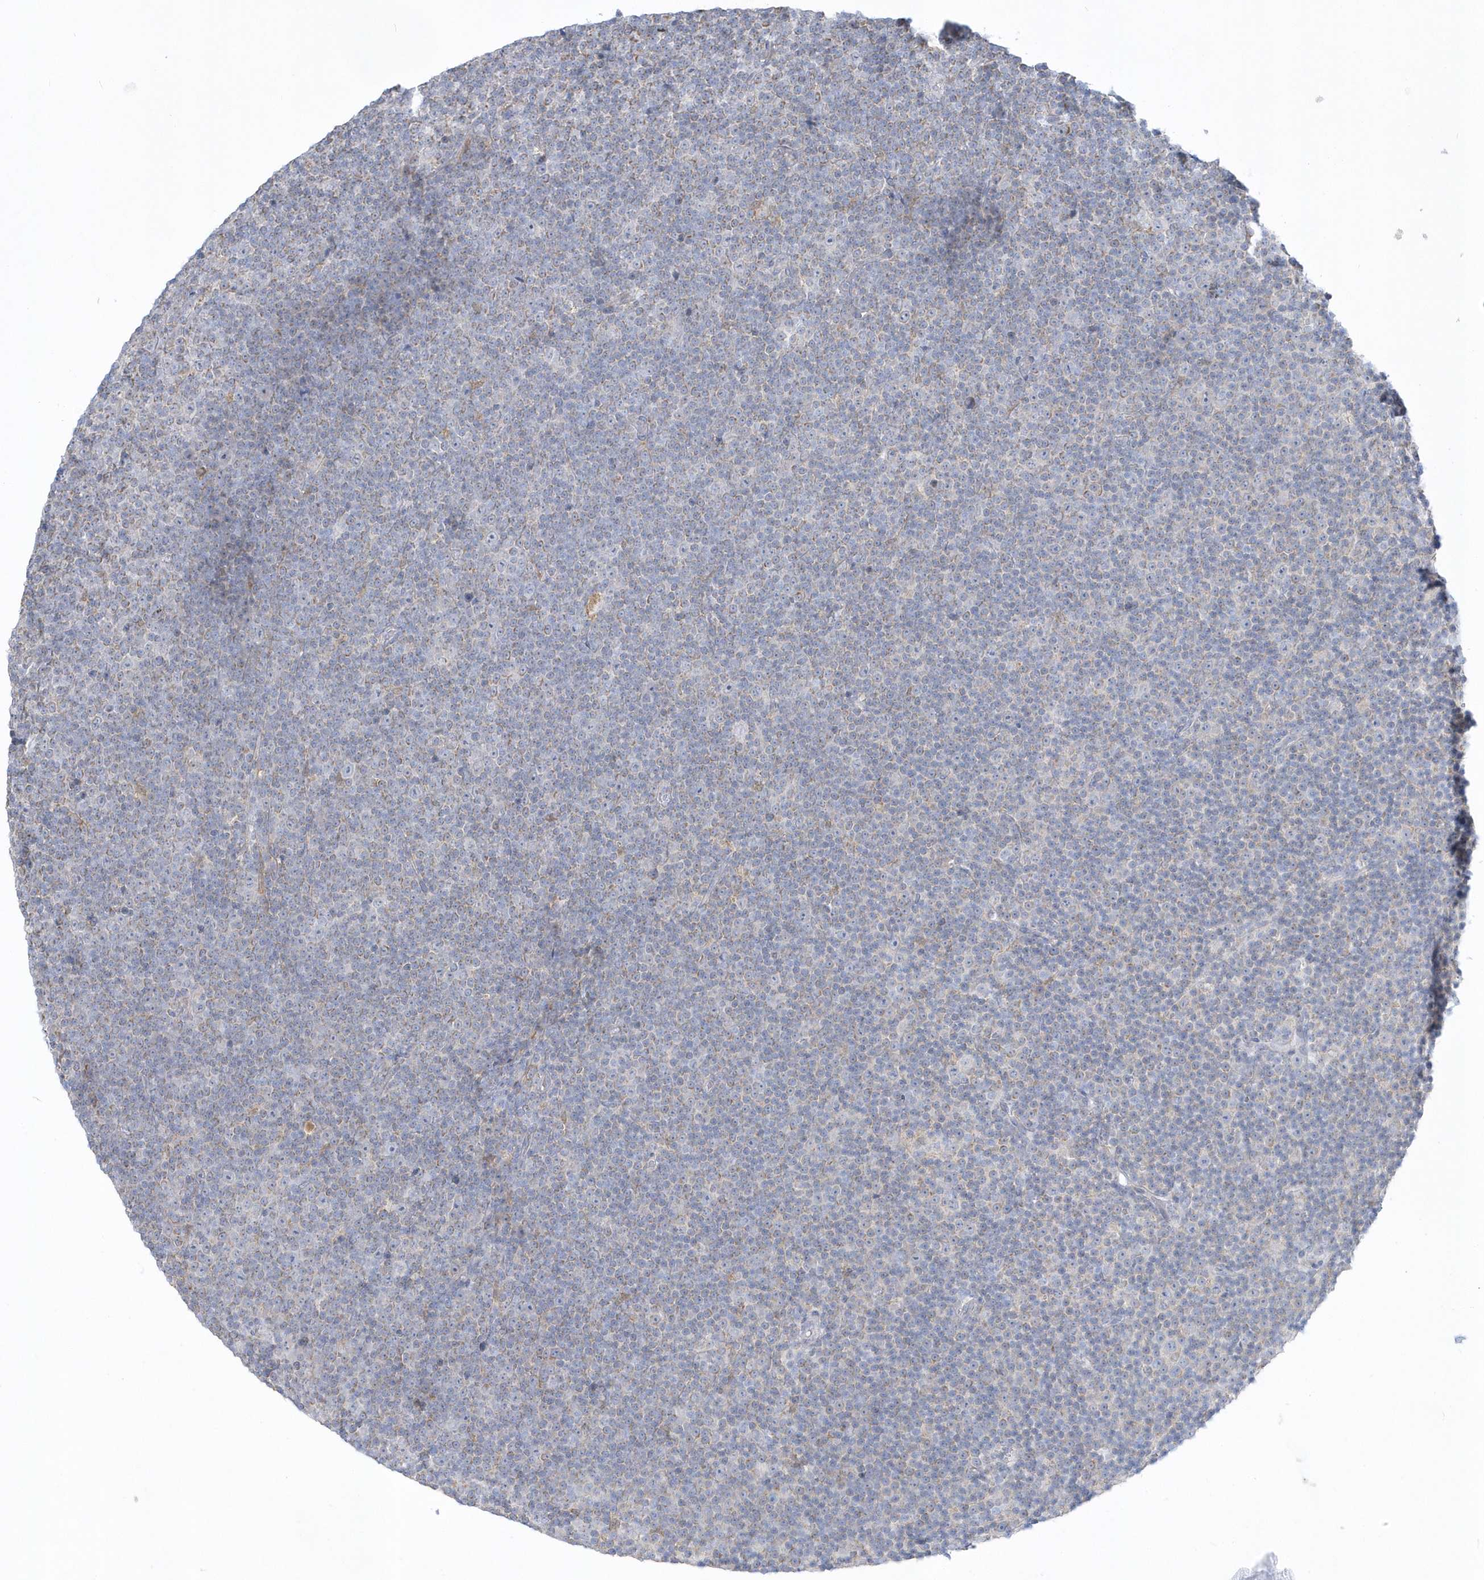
{"staining": {"intensity": "weak", "quantity": "<25%", "location": "cytoplasmic/membranous"}, "tissue": "lymphoma", "cell_type": "Tumor cells", "image_type": "cancer", "snomed": [{"axis": "morphology", "description": "Malignant lymphoma, non-Hodgkin's type, Low grade"}, {"axis": "topography", "description": "Lymph node"}], "caption": "Immunohistochemistry photomicrograph of lymphoma stained for a protein (brown), which exhibits no staining in tumor cells.", "gene": "PCBD1", "patient": {"sex": "female", "age": 67}}